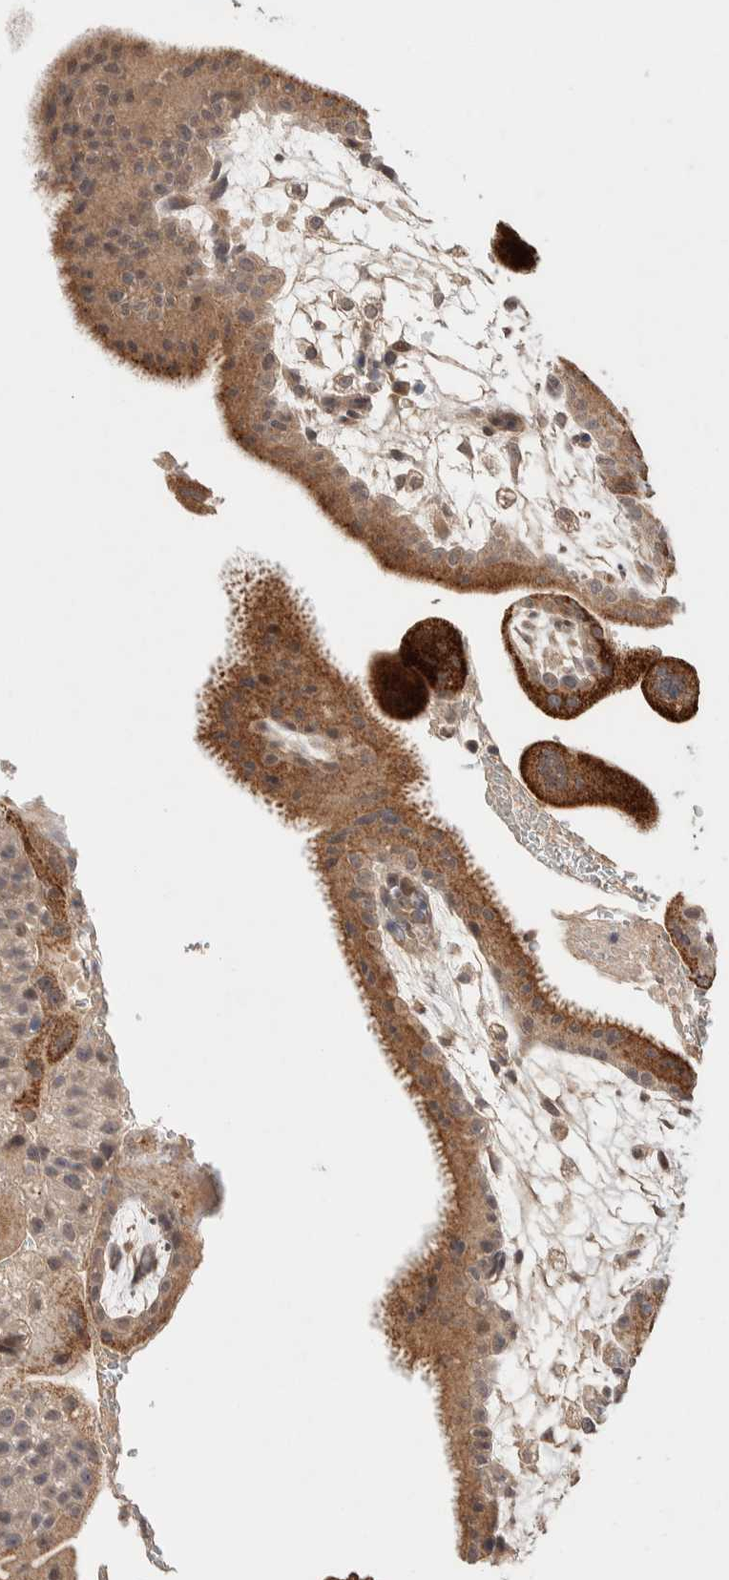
{"staining": {"intensity": "strong", "quantity": ">75%", "location": "cytoplasmic/membranous"}, "tissue": "placenta", "cell_type": "Decidual cells", "image_type": "normal", "snomed": [{"axis": "morphology", "description": "Normal tissue, NOS"}, {"axis": "topography", "description": "Placenta"}], "caption": "Human placenta stained for a protein (brown) shows strong cytoplasmic/membranous positive positivity in about >75% of decidual cells.", "gene": "CASK", "patient": {"sex": "female", "age": 35}}